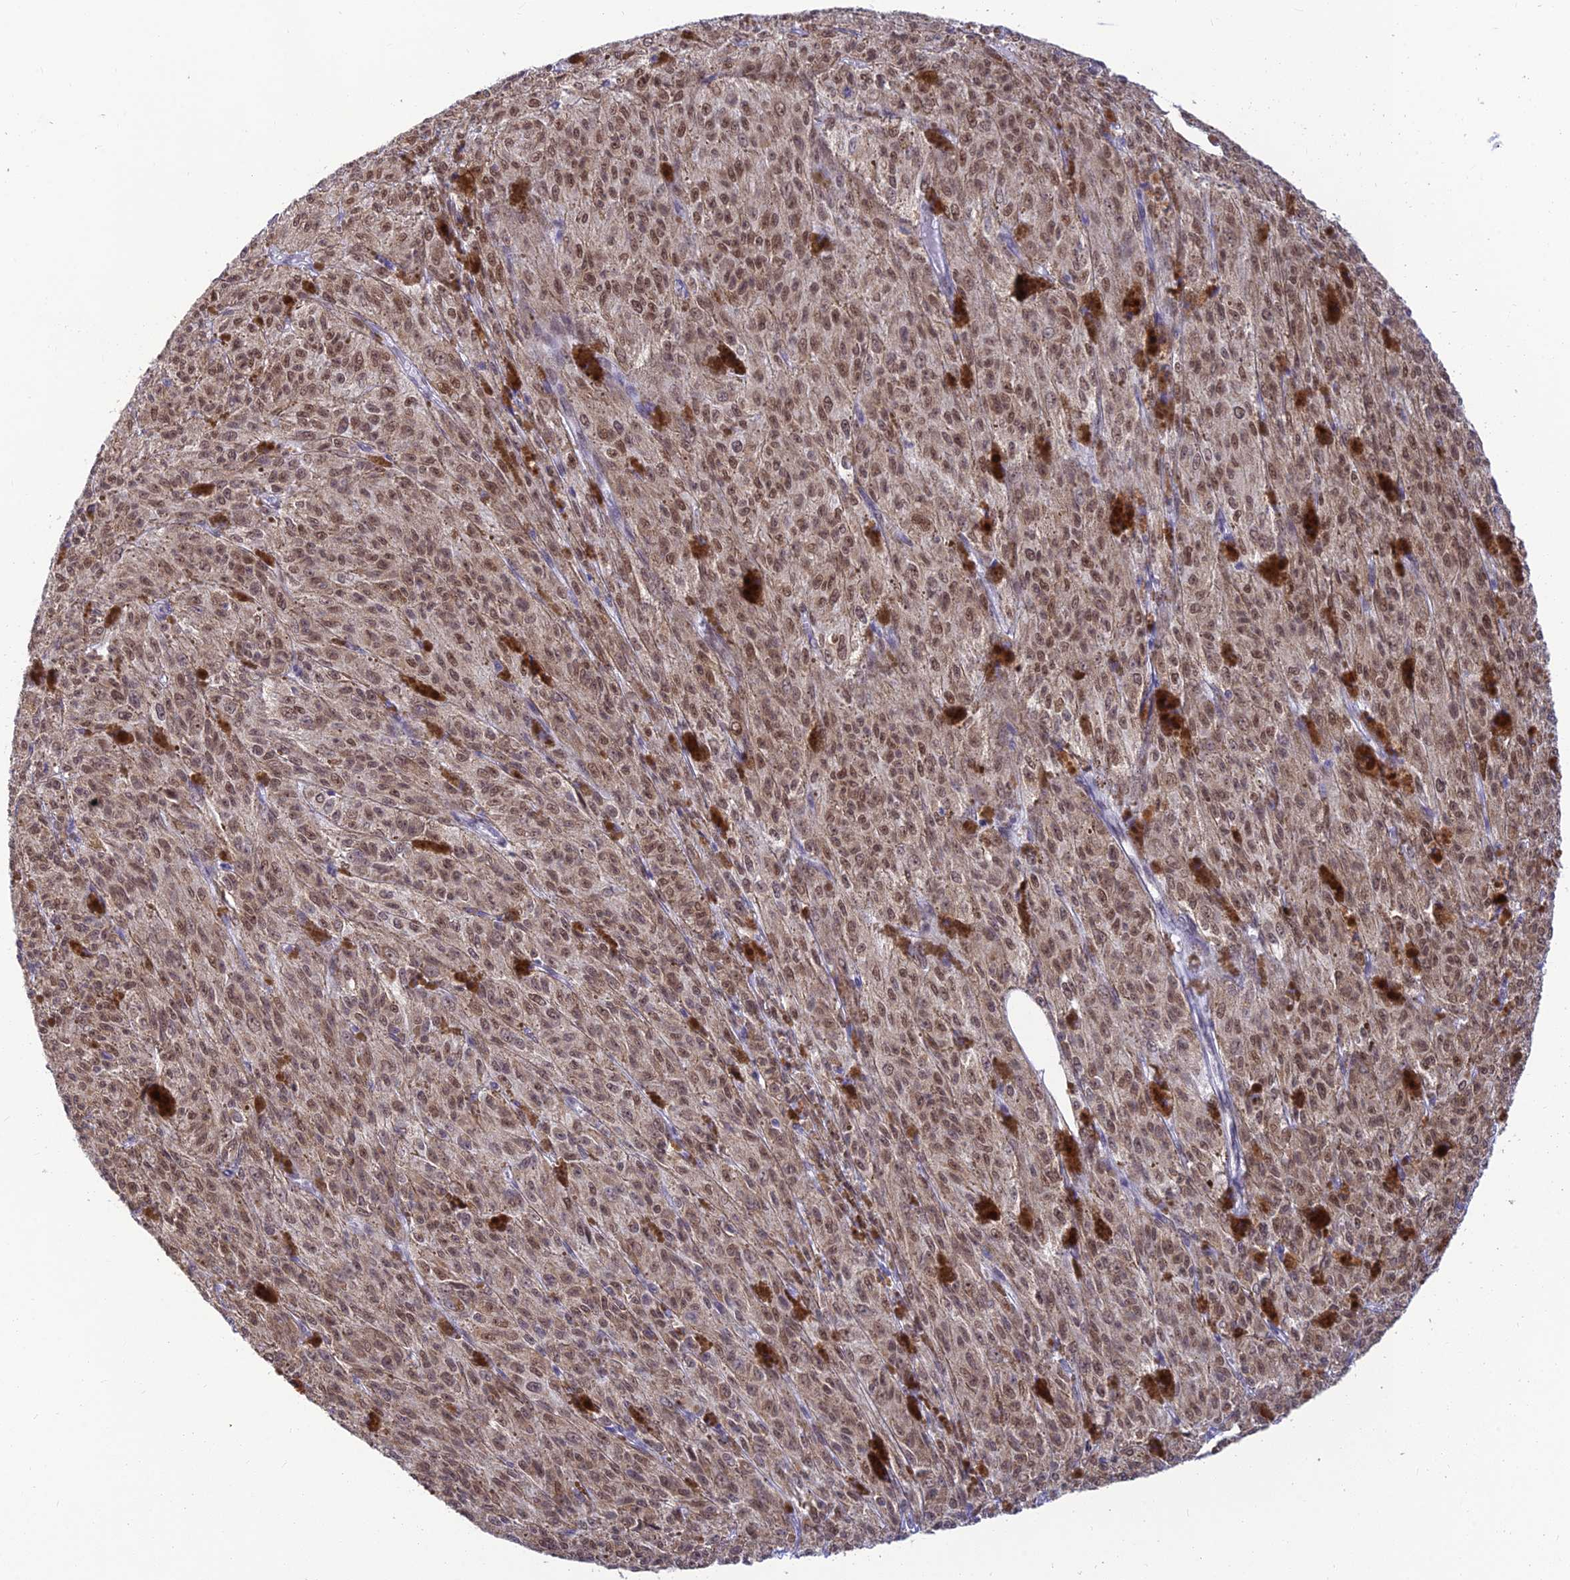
{"staining": {"intensity": "moderate", "quantity": ">75%", "location": "nuclear"}, "tissue": "melanoma", "cell_type": "Tumor cells", "image_type": "cancer", "snomed": [{"axis": "morphology", "description": "Malignant melanoma, NOS"}, {"axis": "topography", "description": "Skin"}], "caption": "Immunohistochemistry (IHC) histopathology image of neoplastic tissue: melanoma stained using immunohistochemistry (IHC) exhibits medium levels of moderate protein expression localized specifically in the nuclear of tumor cells, appearing as a nuclear brown color.", "gene": "C2orf49", "patient": {"sex": "female", "age": 52}}